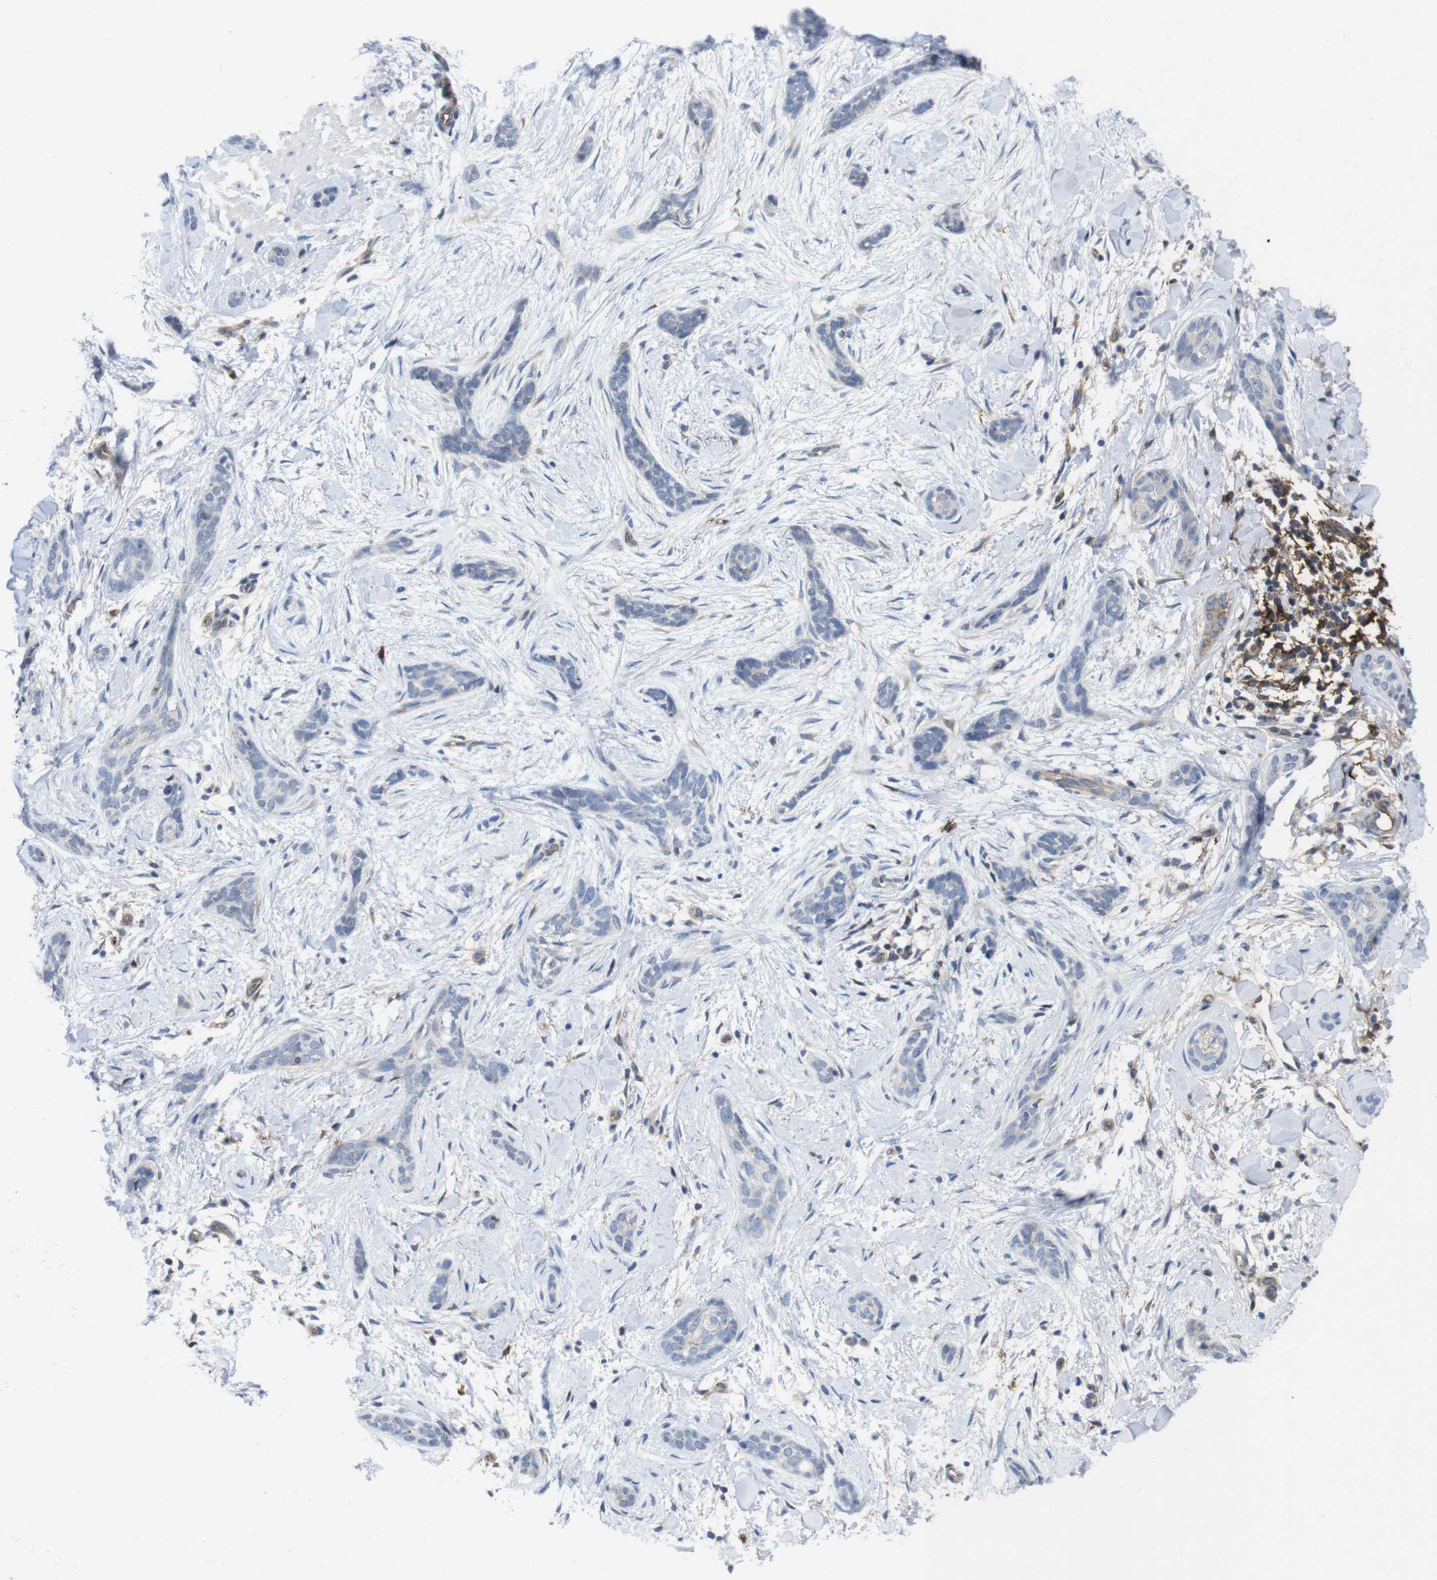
{"staining": {"intensity": "negative", "quantity": "none", "location": "none"}, "tissue": "skin cancer", "cell_type": "Tumor cells", "image_type": "cancer", "snomed": [{"axis": "morphology", "description": "Basal cell carcinoma"}, {"axis": "morphology", "description": "Adnexal tumor, benign"}, {"axis": "topography", "description": "Skin"}], "caption": "Skin basal cell carcinoma was stained to show a protein in brown. There is no significant expression in tumor cells.", "gene": "CCR6", "patient": {"sex": "female", "age": 42}}